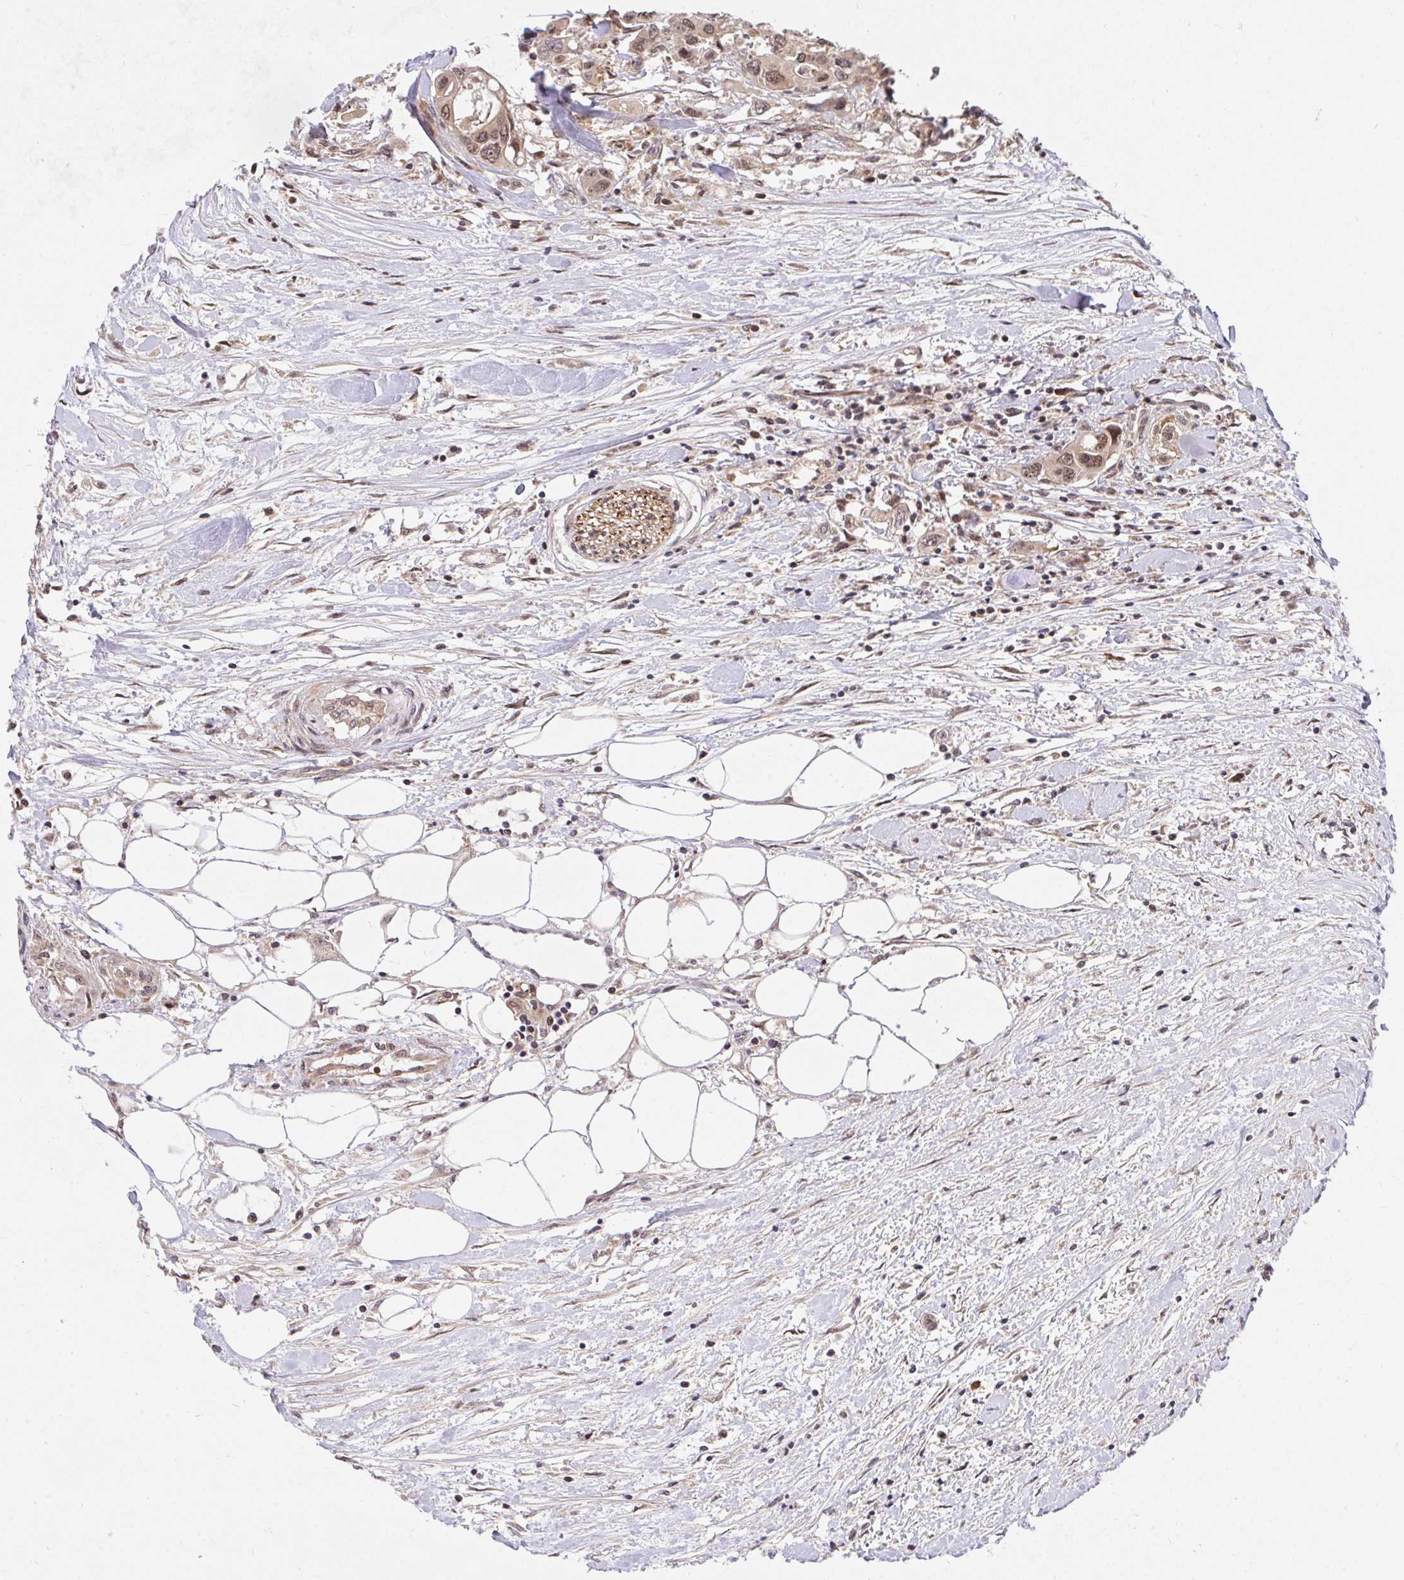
{"staining": {"intensity": "moderate", "quantity": ">75%", "location": "cytoplasmic/membranous"}, "tissue": "colorectal cancer", "cell_type": "Tumor cells", "image_type": "cancer", "snomed": [{"axis": "morphology", "description": "Adenocarcinoma, NOS"}, {"axis": "topography", "description": "Colon"}], "caption": "Human colorectal cancer stained with a protein marker reveals moderate staining in tumor cells.", "gene": "ERI1", "patient": {"sex": "male", "age": 77}}